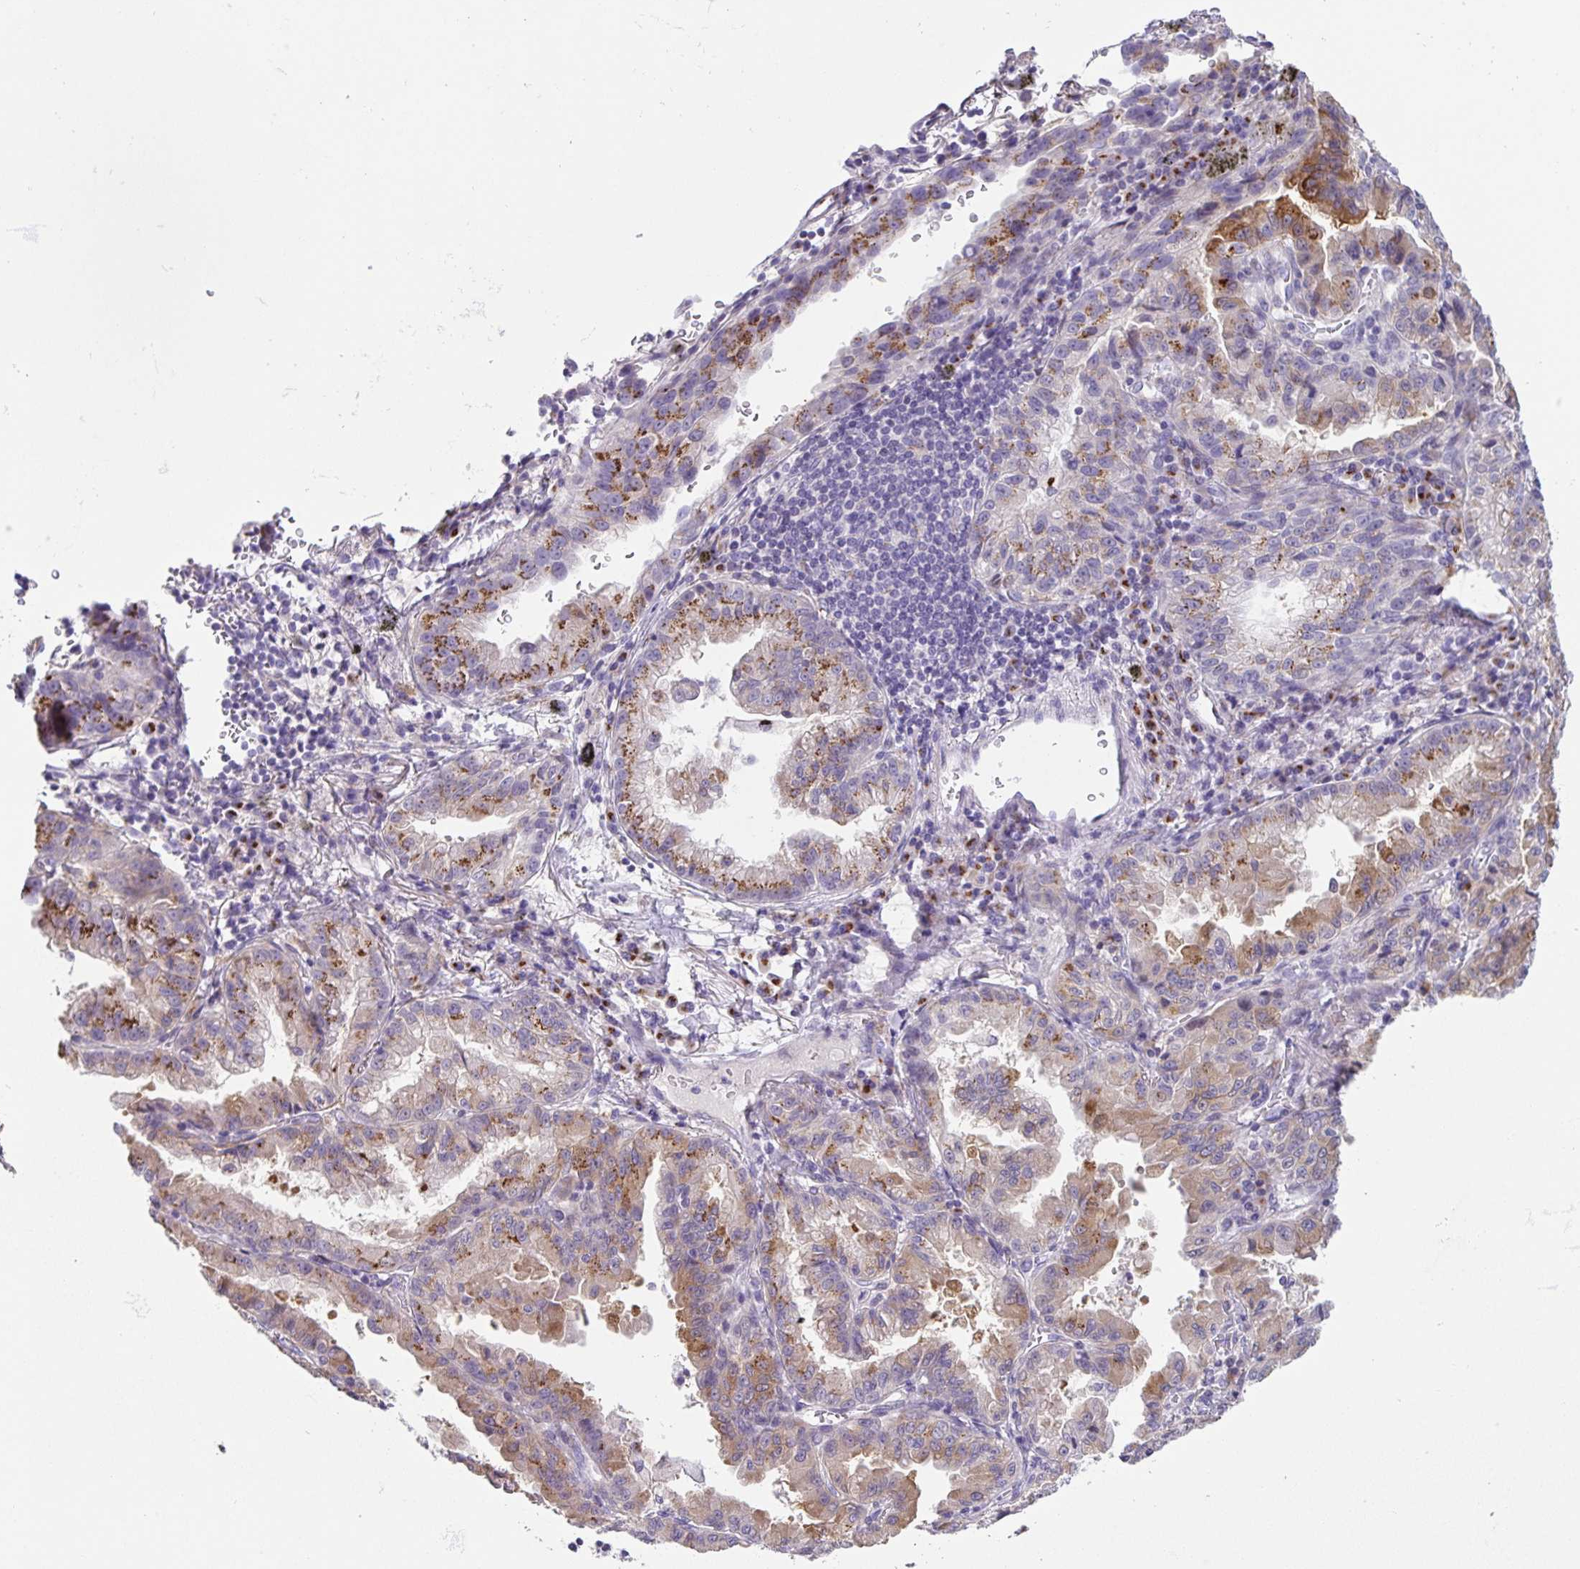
{"staining": {"intensity": "moderate", "quantity": "25%-75%", "location": "cytoplasmic/membranous"}, "tissue": "lung cancer", "cell_type": "Tumor cells", "image_type": "cancer", "snomed": [{"axis": "morphology", "description": "Adenocarcinoma, NOS"}, {"axis": "topography", "description": "Lymph node"}, {"axis": "topography", "description": "Lung"}], "caption": "Human lung cancer stained with a protein marker exhibits moderate staining in tumor cells.", "gene": "PRR36", "patient": {"sex": "male", "age": 66}}